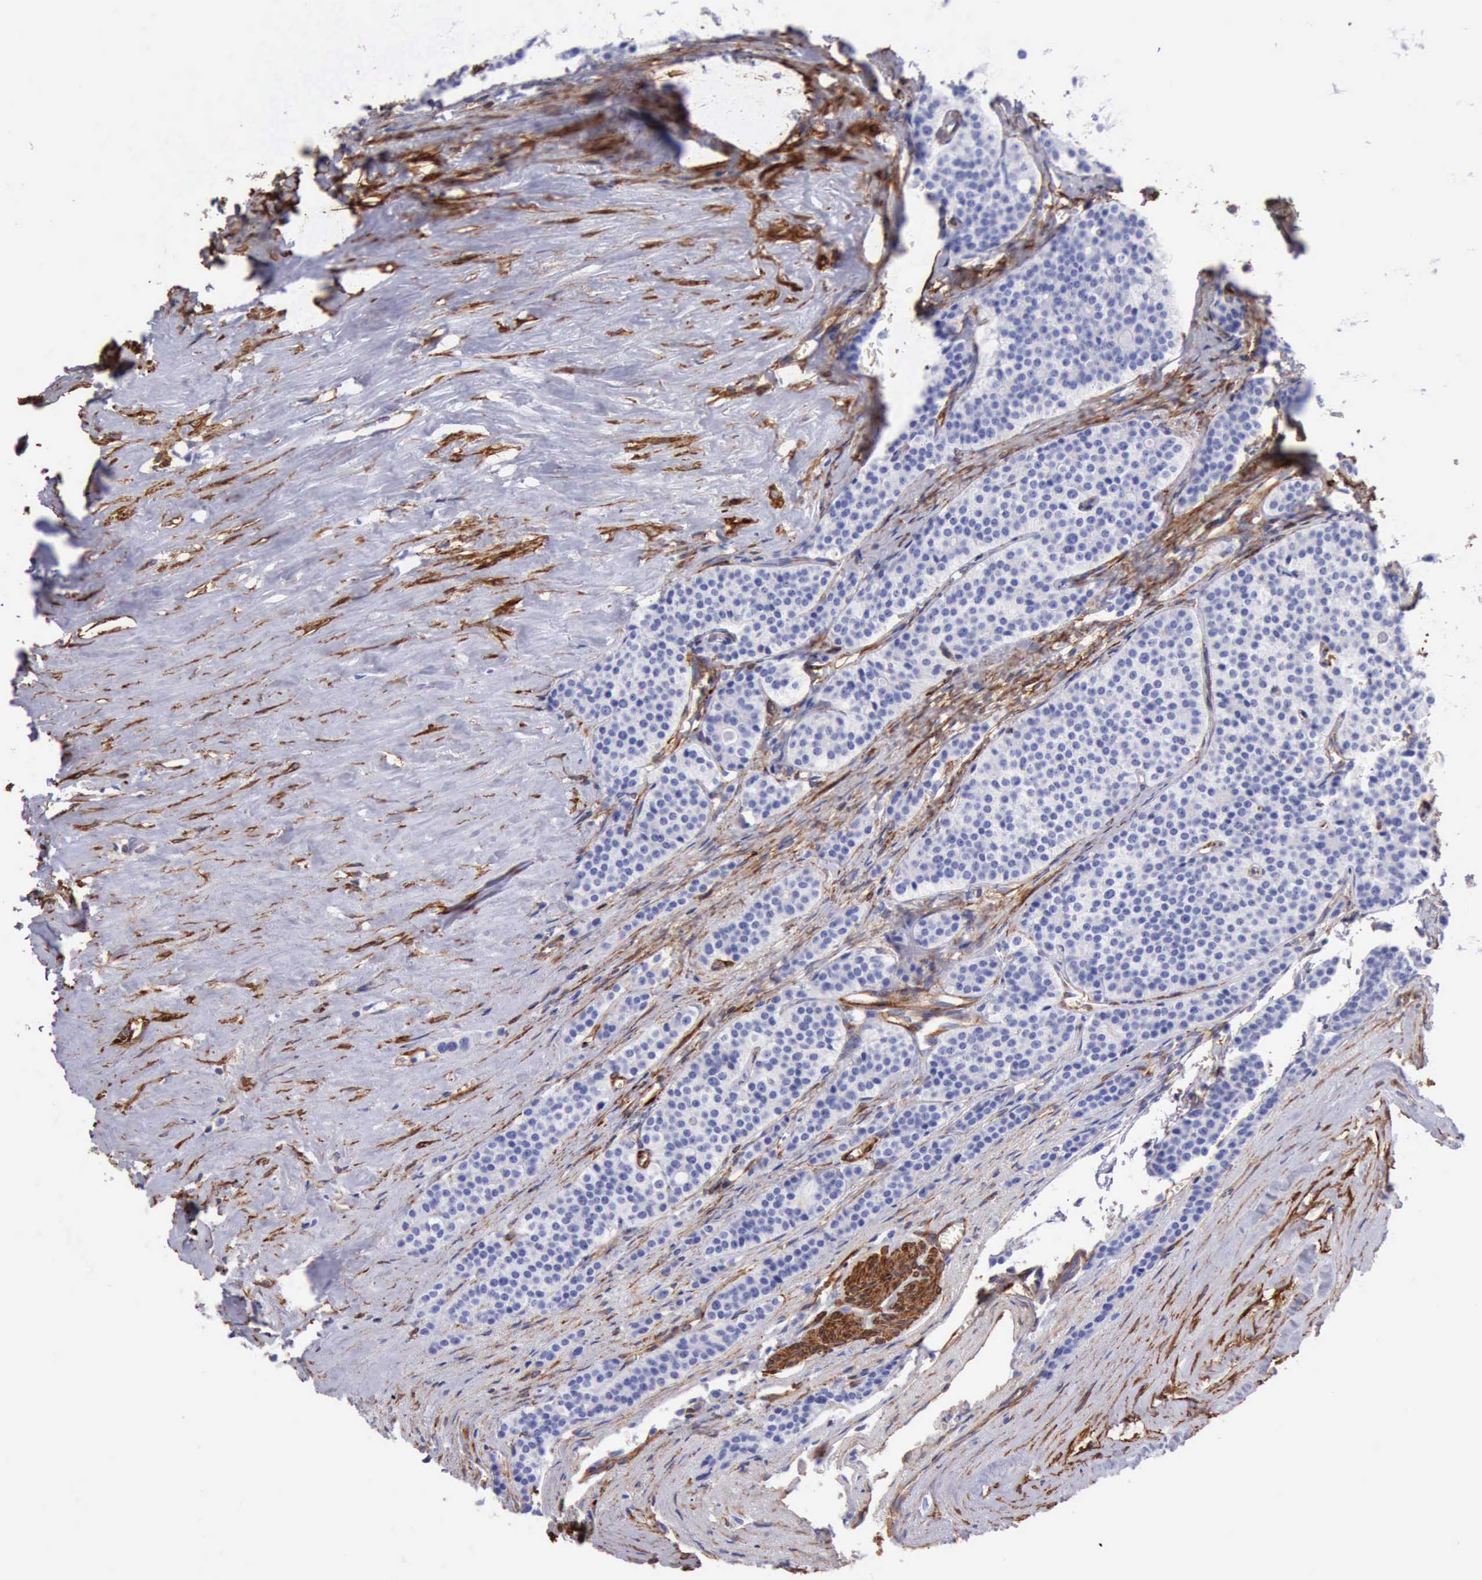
{"staining": {"intensity": "negative", "quantity": "none", "location": "none"}, "tissue": "carcinoid", "cell_type": "Tumor cells", "image_type": "cancer", "snomed": [{"axis": "morphology", "description": "Carcinoid, malignant, NOS"}, {"axis": "topography", "description": "Small intestine"}], "caption": "Tumor cells show no significant positivity in malignant carcinoid.", "gene": "FLNA", "patient": {"sex": "male", "age": 63}}